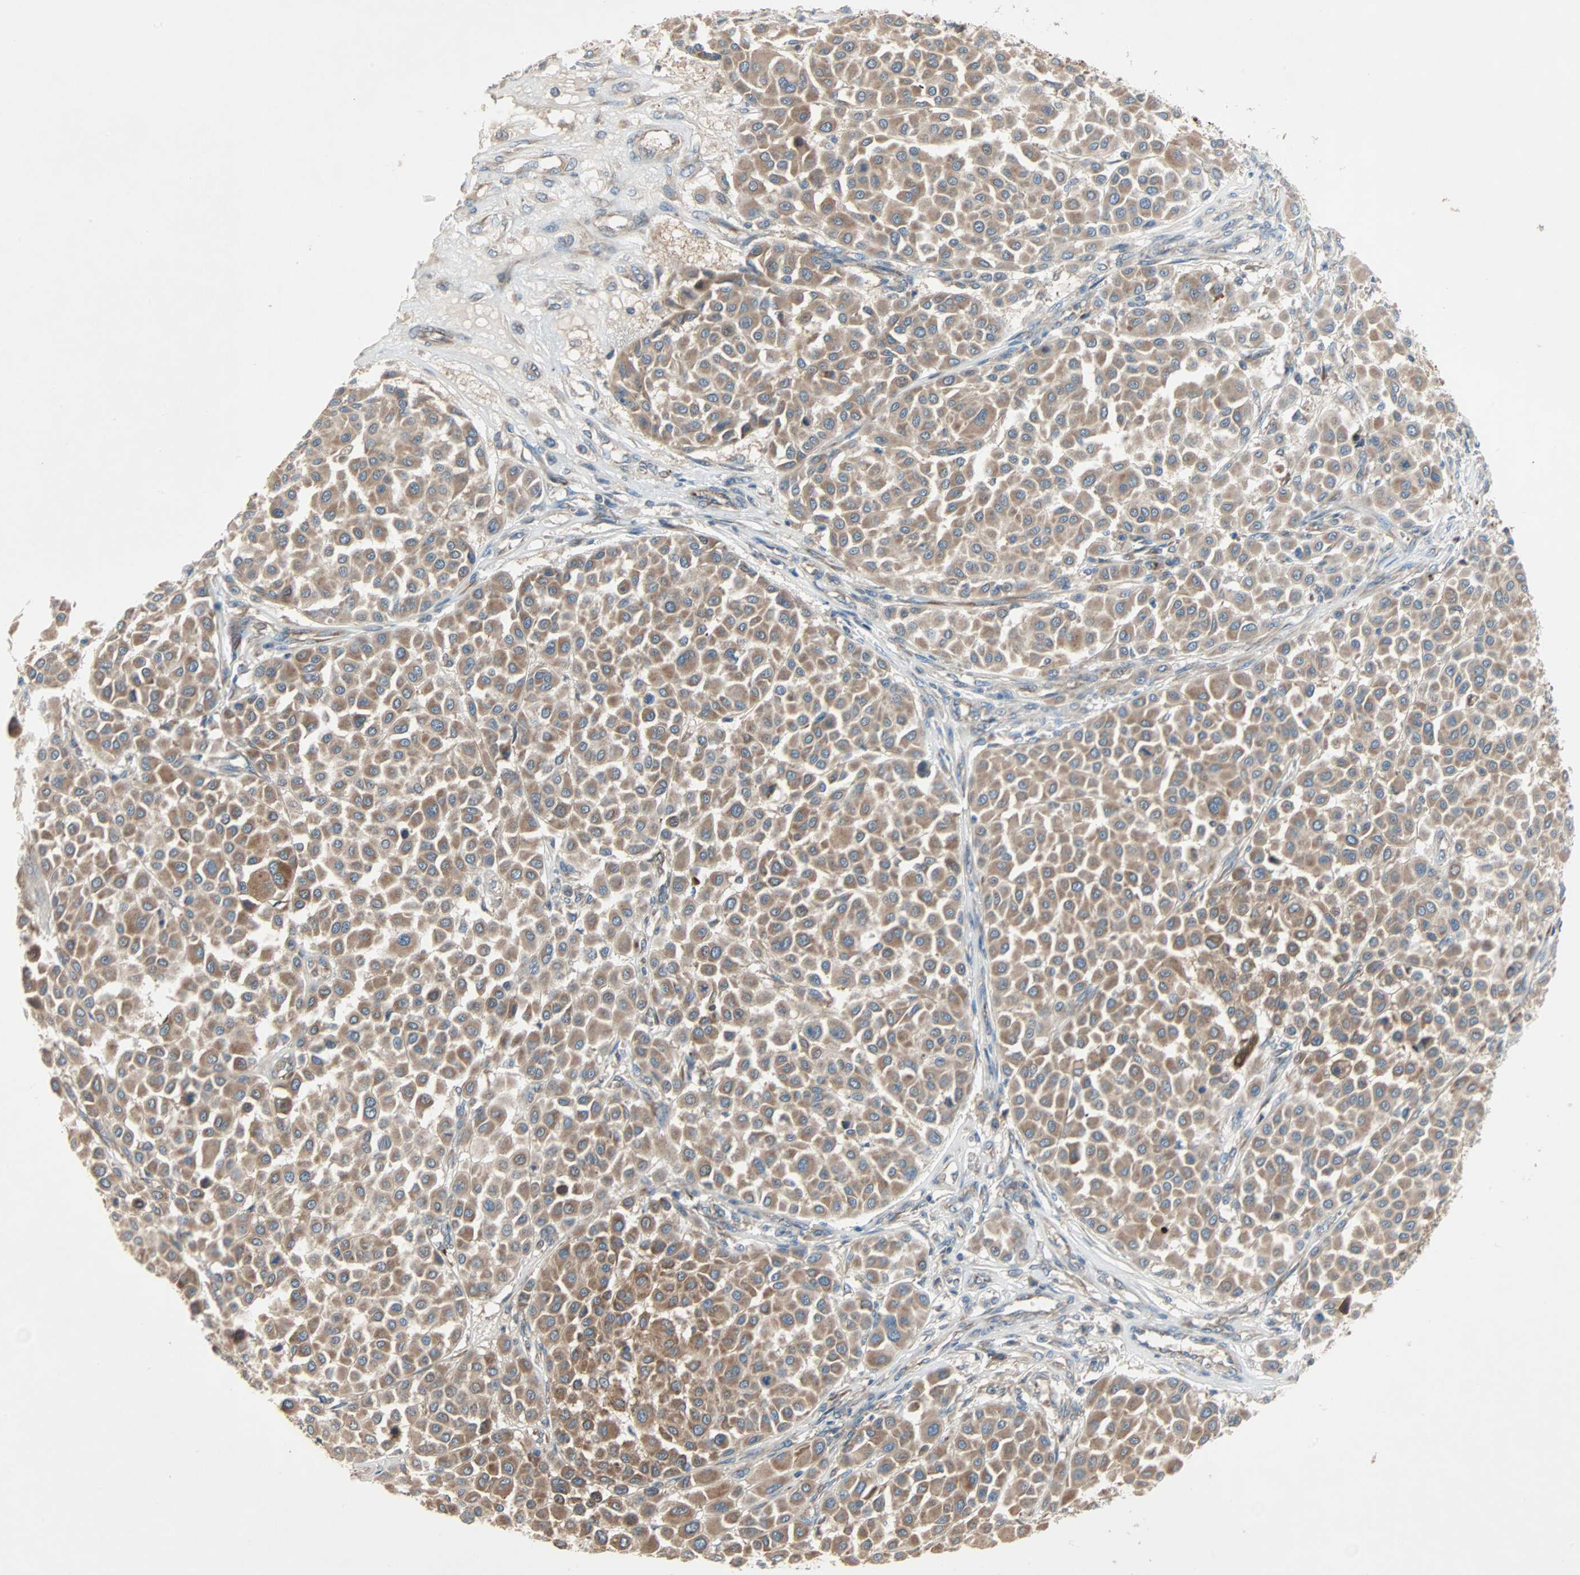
{"staining": {"intensity": "moderate", "quantity": ">75%", "location": "cytoplasmic/membranous"}, "tissue": "melanoma", "cell_type": "Tumor cells", "image_type": "cancer", "snomed": [{"axis": "morphology", "description": "Malignant melanoma, Metastatic site"}, {"axis": "topography", "description": "Soft tissue"}], "caption": "Immunohistochemistry (DAB) staining of human malignant melanoma (metastatic site) displays moderate cytoplasmic/membranous protein positivity in about >75% of tumor cells.", "gene": "XYLT1", "patient": {"sex": "male", "age": 41}}